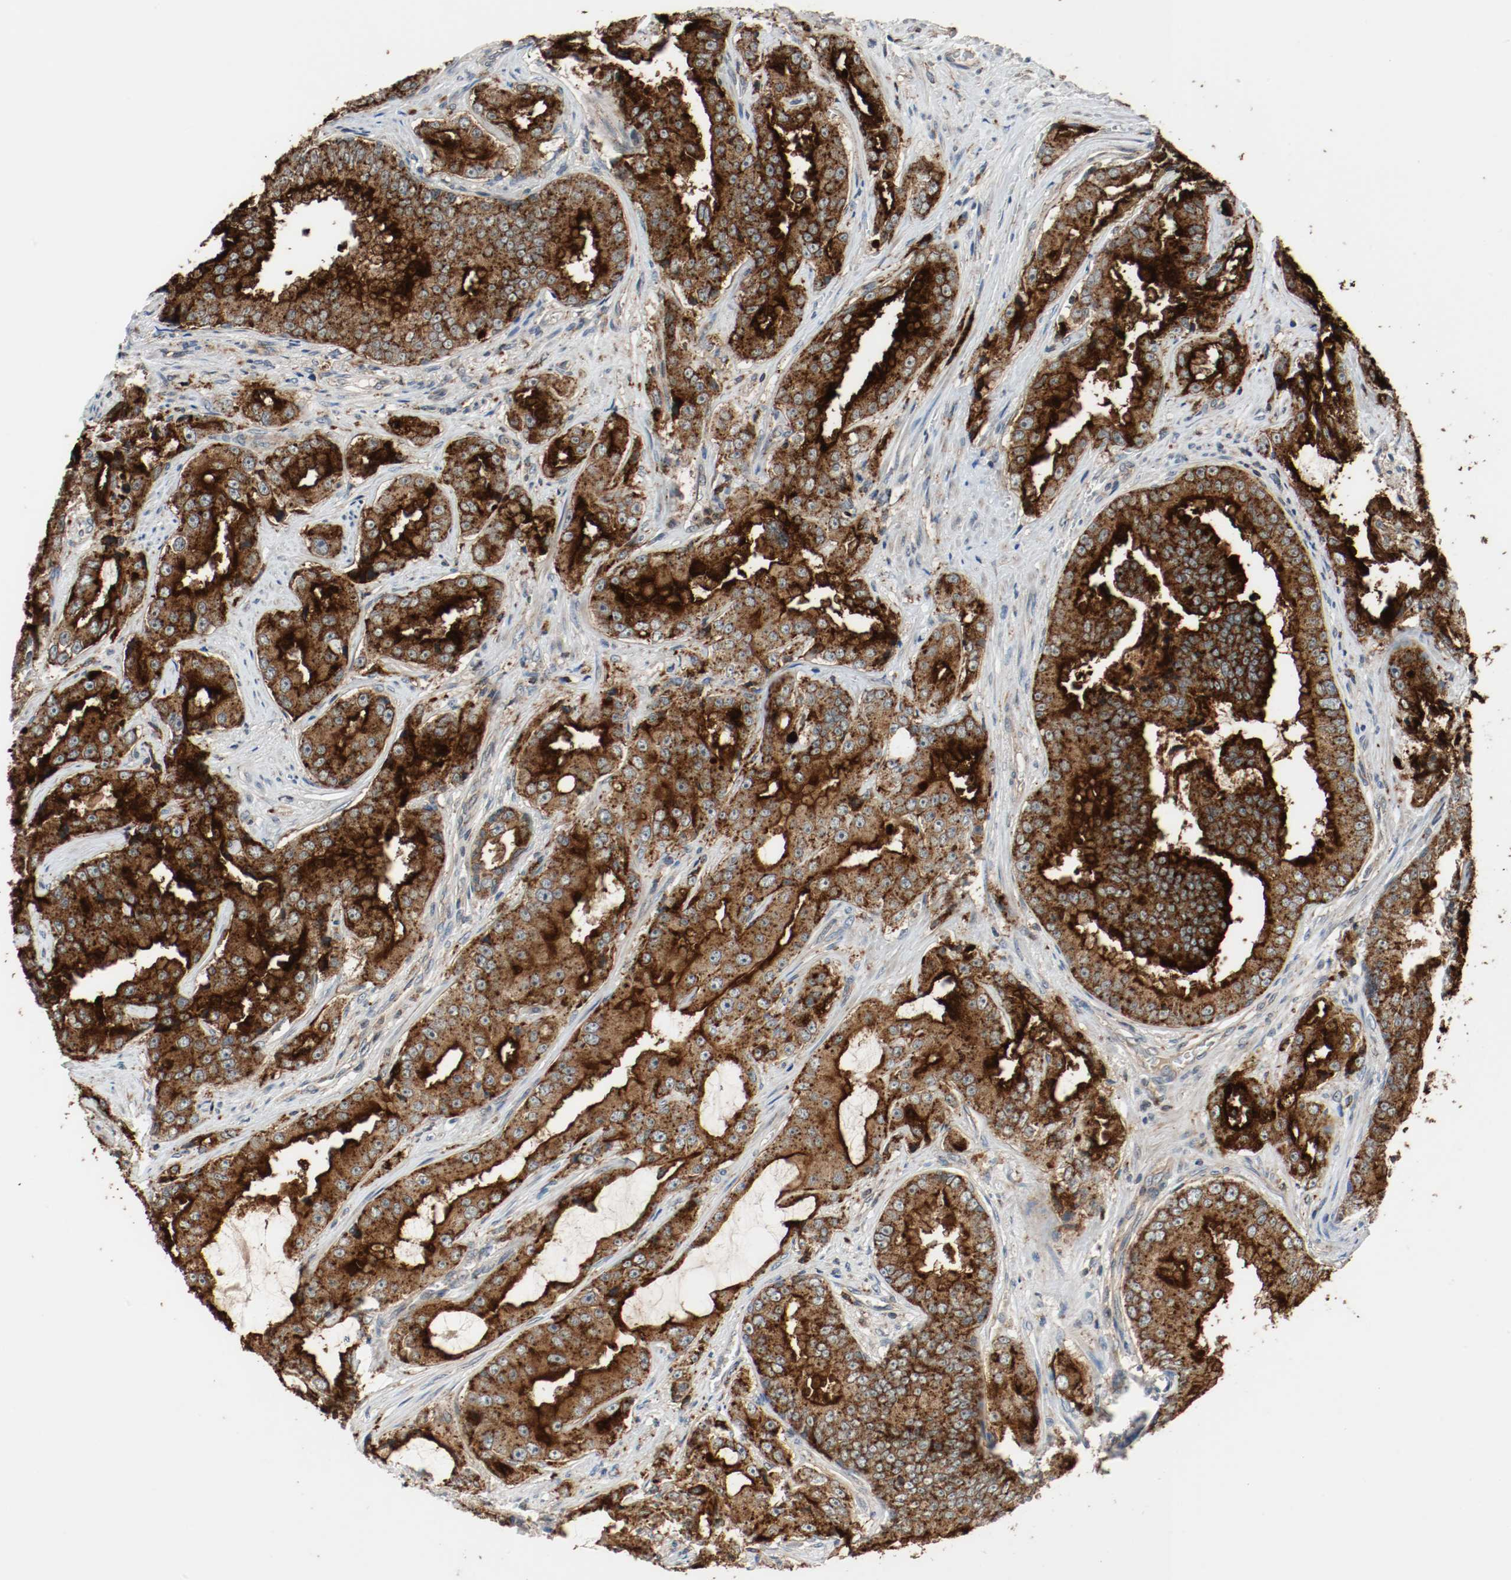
{"staining": {"intensity": "strong", "quantity": ">75%", "location": "cytoplasmic/membranous"}, "tissue": "prostate cancer", "cell_type": "Tumor cells", "image_type": "cancer", "snomed": [{"axis": "morphology", "description": "Adenocarcinoma, High grade"}, {"axis": "topography", "description": "Prostate"}], "caption": "A high-resolution photomicrograph shows immunohistochemistry (IHC) staining of prostate cancer, which exhibits strong cytoplasmic/membranous expression in approximately >75% of tumor cells.", "gene": "LAMP2", "patient": {"sex": "male", "age": 73}}